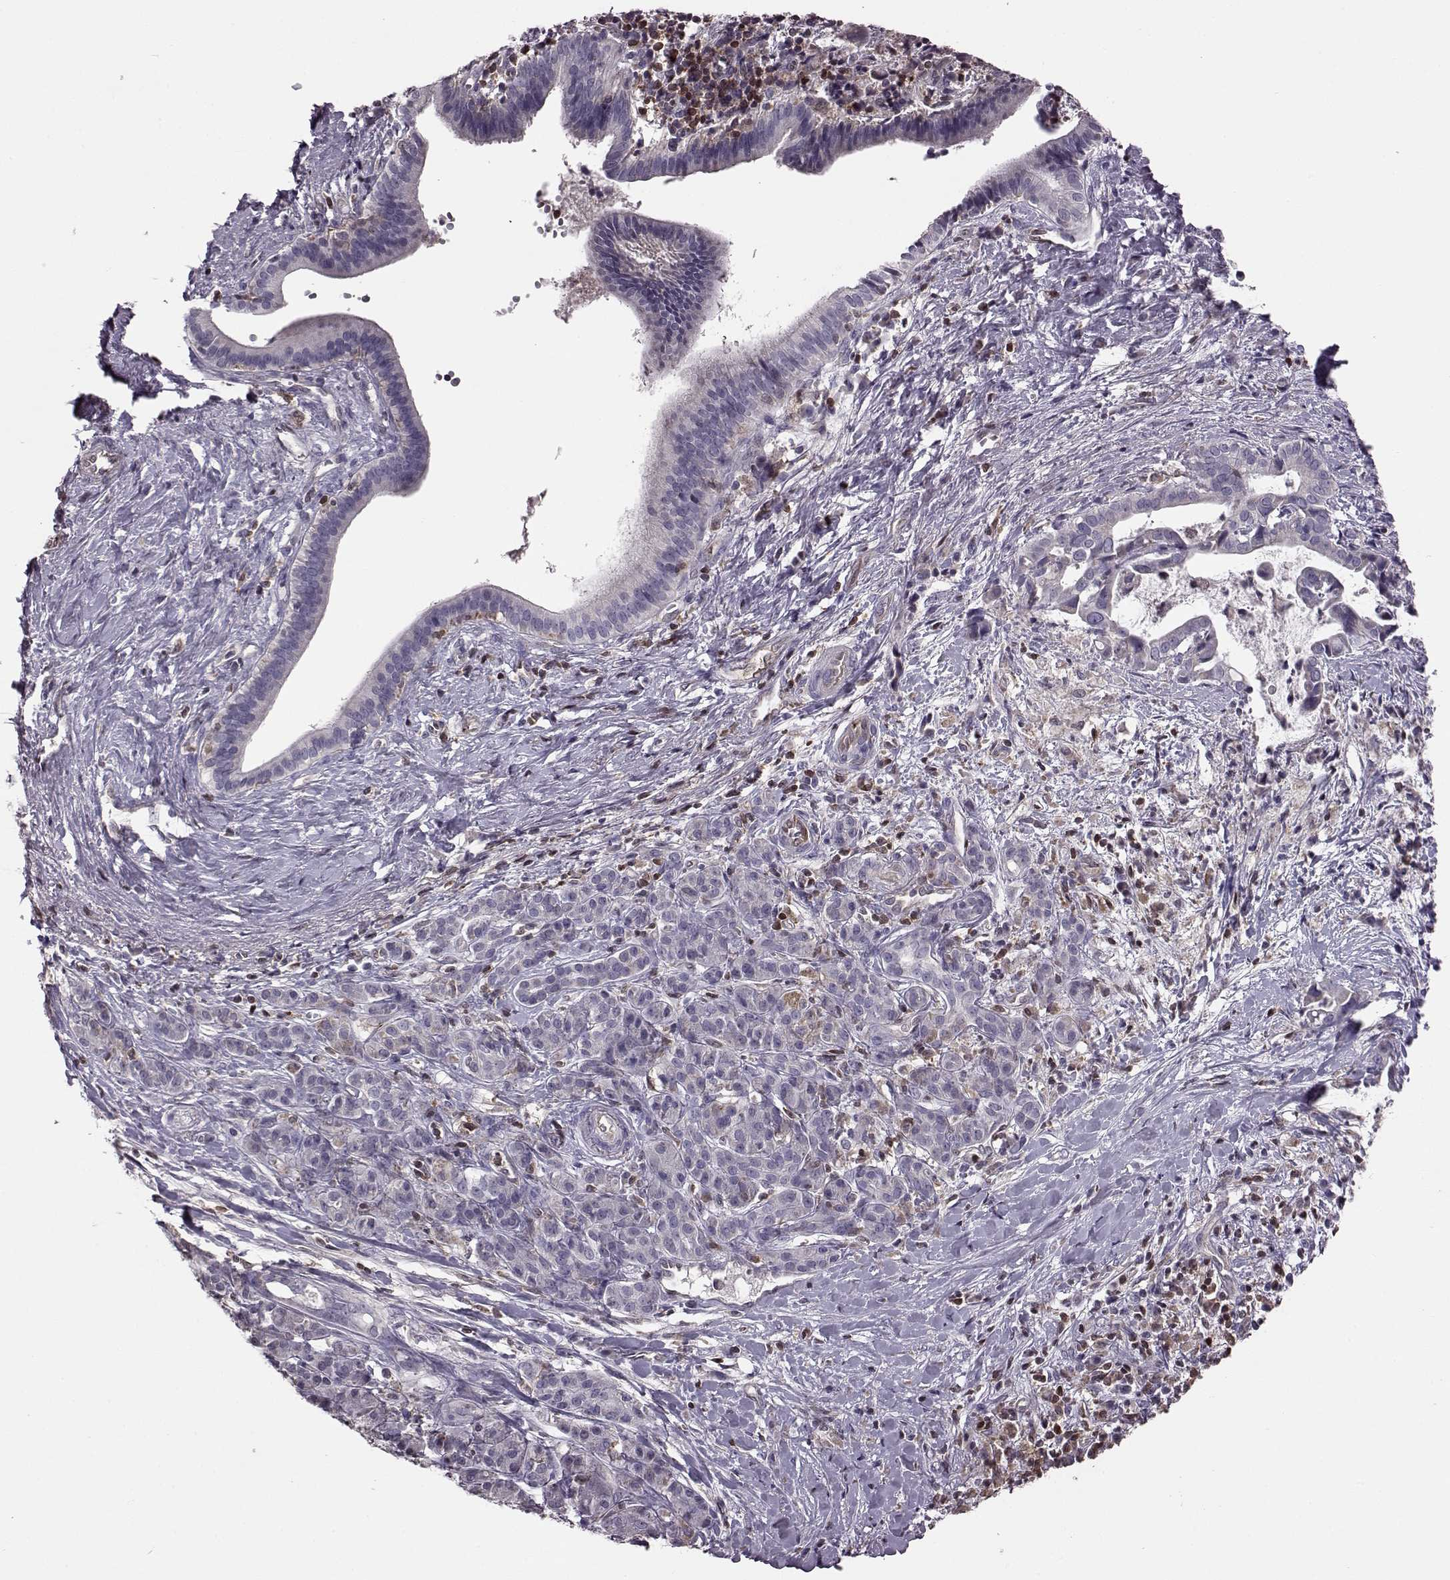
{"staining": {"intensity": "negative", "quantity": "none", "location": "none"}, "tissue": "pancreatic cancer", "cell_type": "Tumor cells", "image_type": "cancer", "snomed": [{"axis": "morphology", "description": "Adenocarcinoma, NOS"}, {"axis": "topography", "description": "Pancreas"}], "caption": "Immunohistochemical staining of pancreatic cancer demonstrates no significant expression in tumor cells. Nuclei are stained in blue.", "gene": "CDC42SE1", "patient": {"sex": "male", "age": 61}}